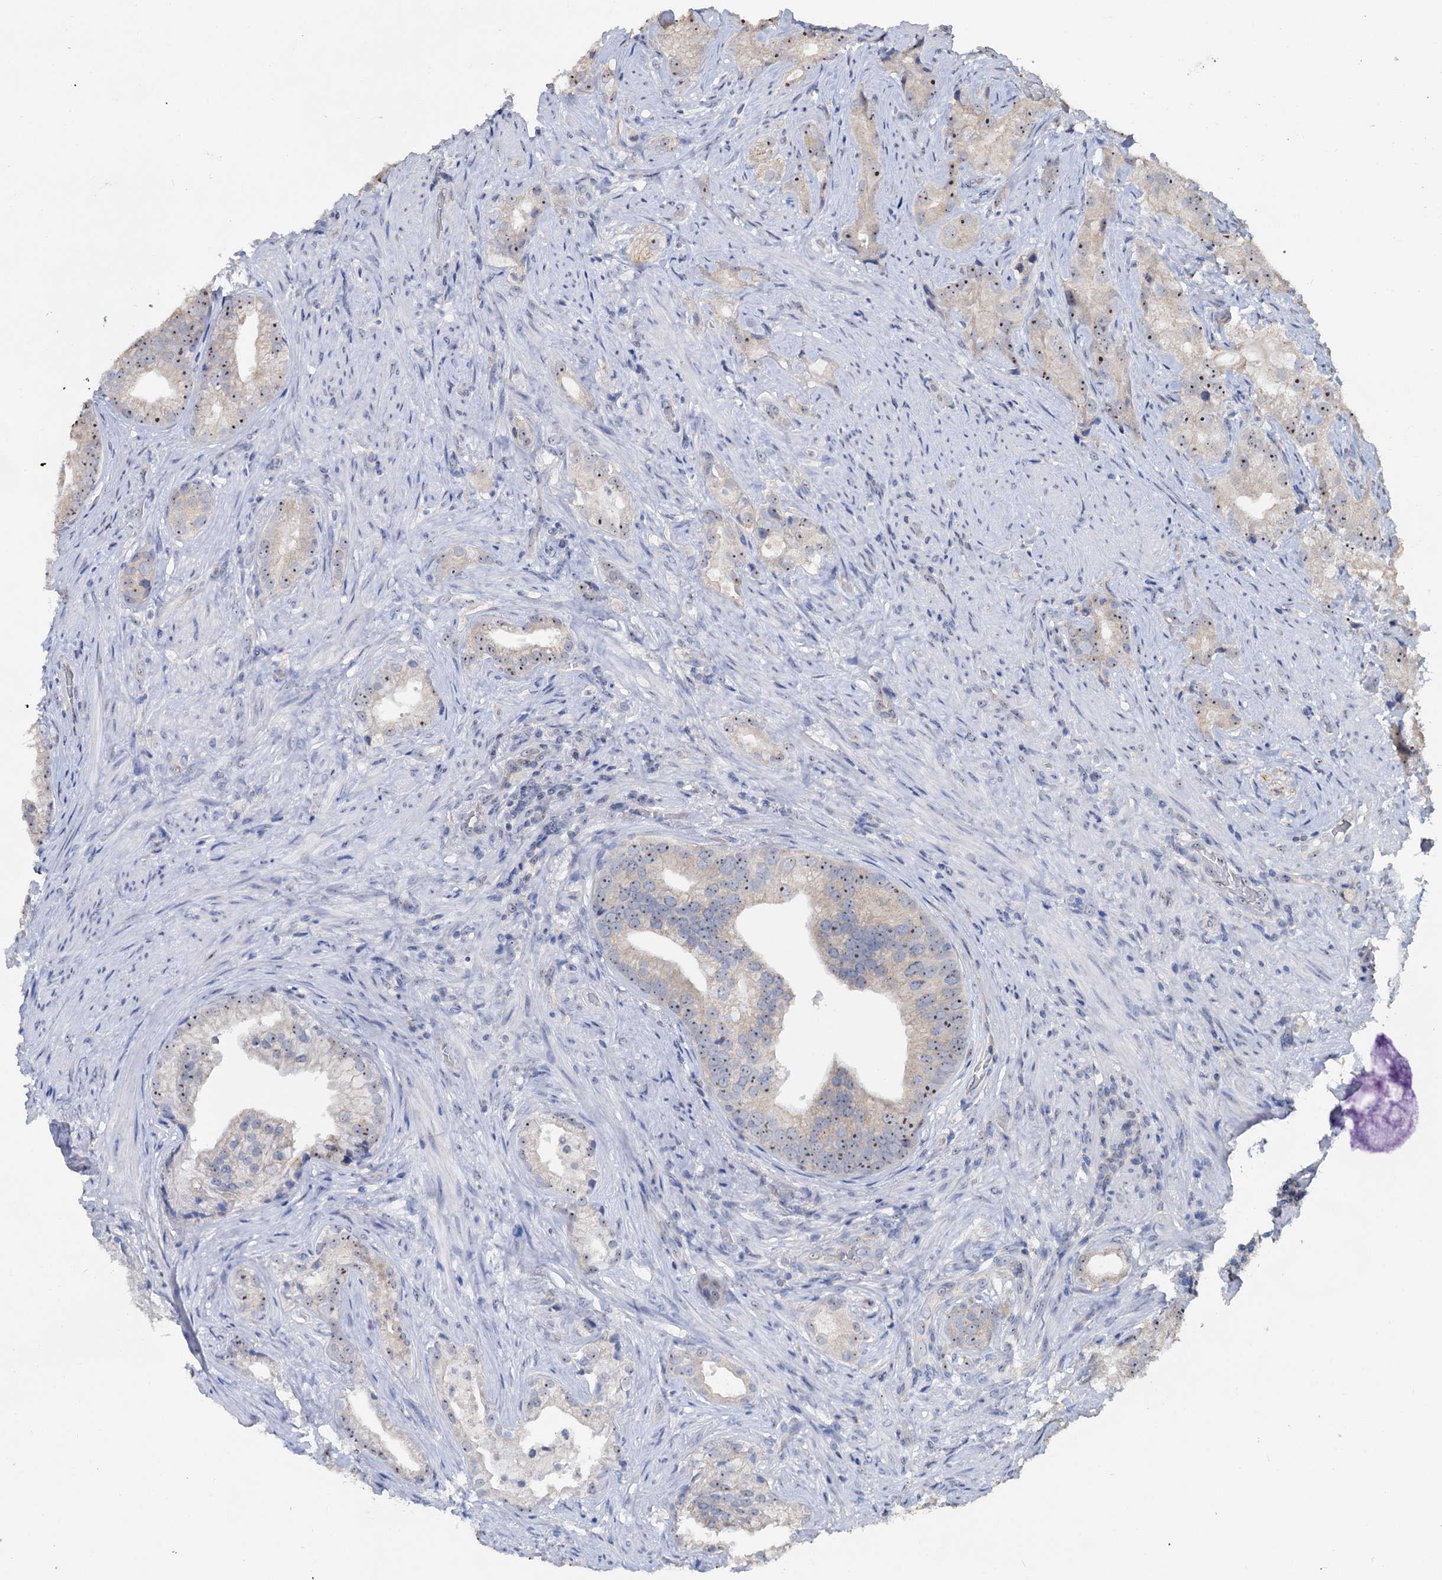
{"staining": {"intensity": "moderate", "quantity": "<25%", "location": "nuclear"}, "tissue": "prostate cancer", "cell_type": "Tumor cells", "image_type": "cancer", "snomed": [{"axis": "morphology", "description": "Adenocarcinoma, Low grade"}, {"axis": "topography", "description": "Prostate"}], "caption": "Immunohistochemical staining of prostate cancer (low-grade adenocarcinoma) exhibits low levels of moderate nuclear staining in about <25% of tumor cells.", "gene": "C2CD3", "patient": {"sex": "male", "age": 71}}